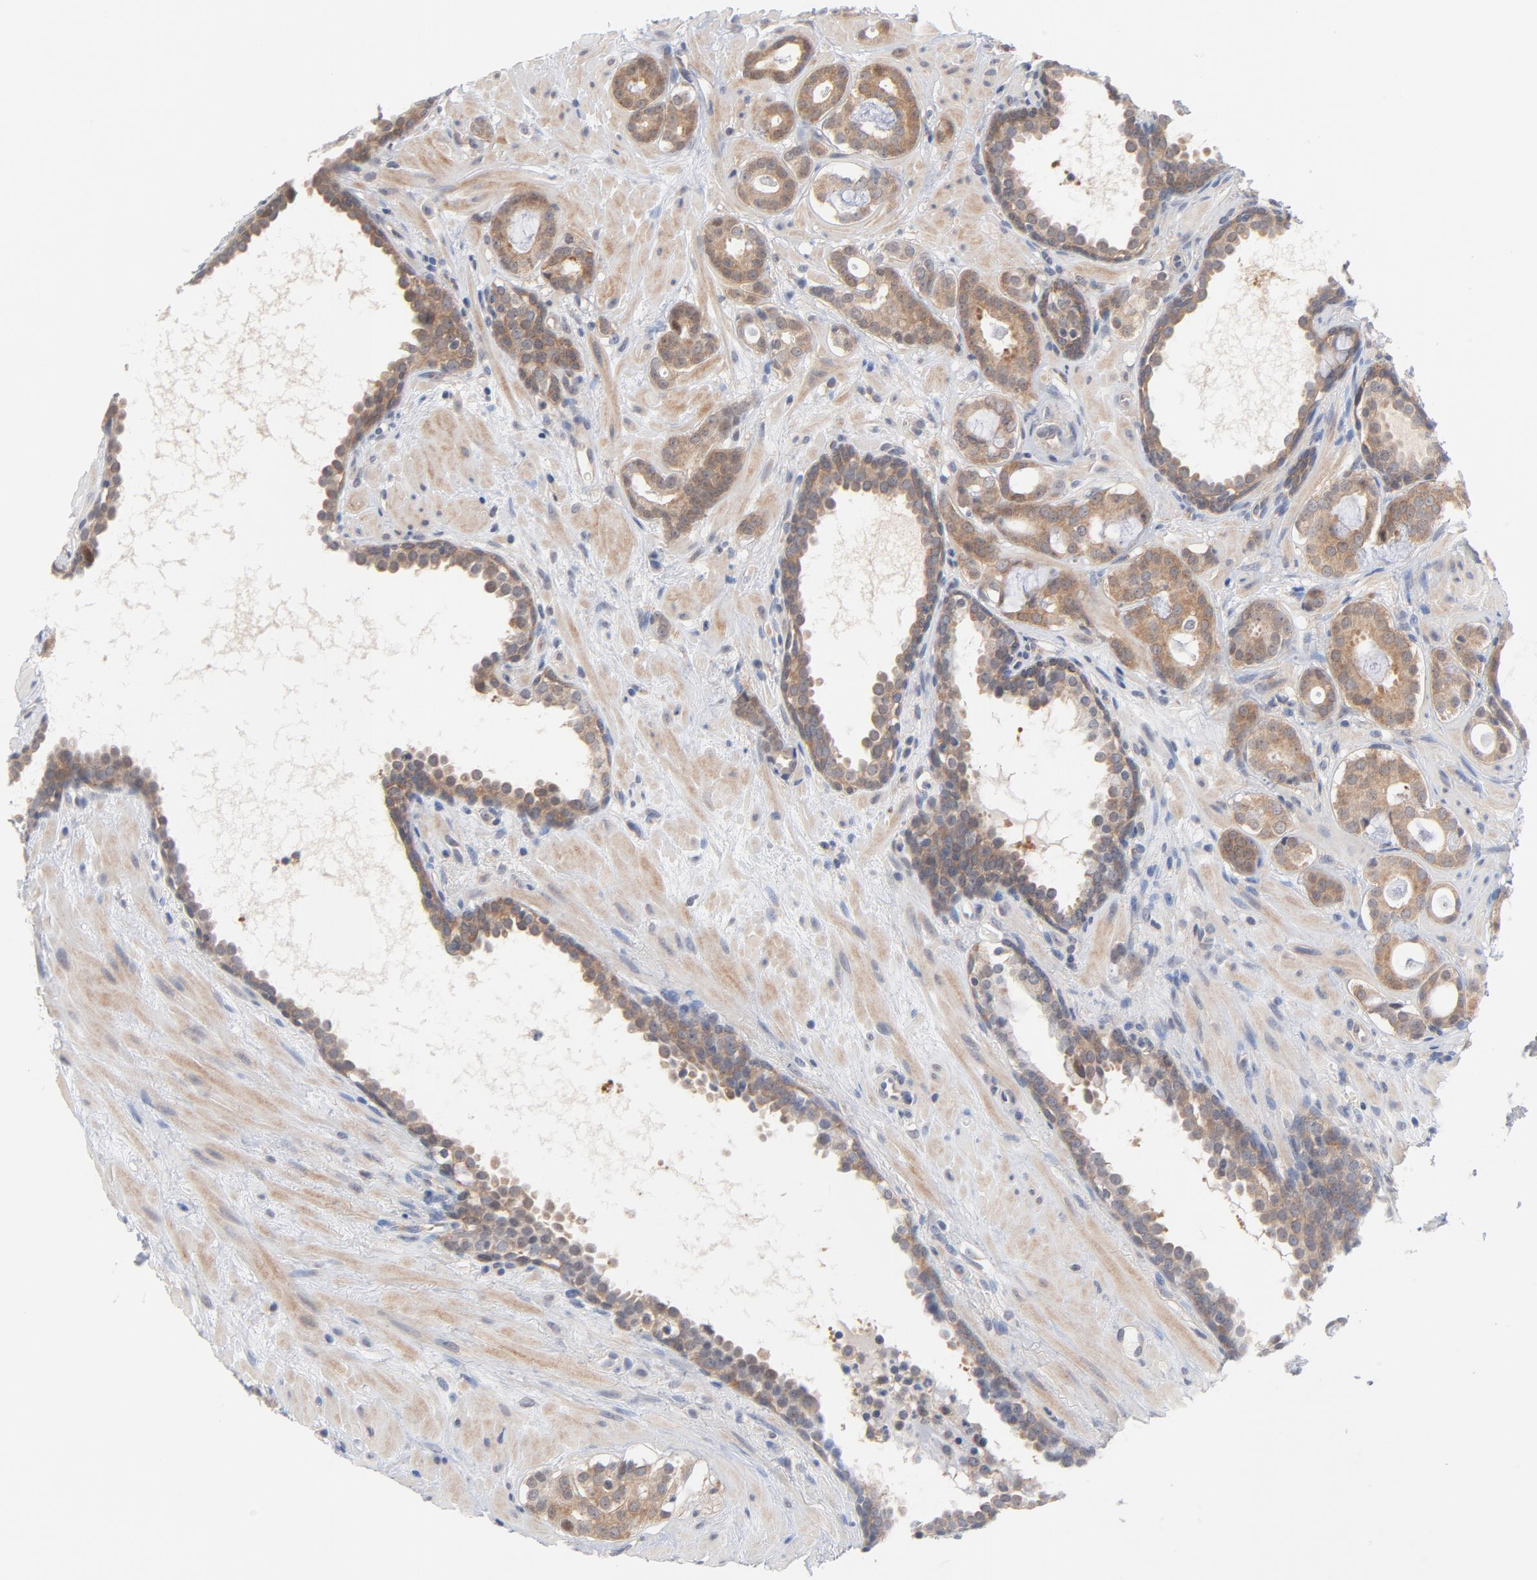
{"staining": {"intensity": "moderate", "quantity": ">75%", "location": "cytoplasmic/membranous"}, "tissue": "prostate cancer", "cell_type": "Tumor cells", "image_type": "cancer", "snomed": [{"axis": "morphology", "description": "Adenocarcinoma, Low grade"}, {"axis": "topography", "description": "Prostate"}], "caption": "IHC staining of prostate cancer (adenocarcinoma (low-grade)), which shows medium levels of moderate cytoplasmic/membranous positivity in about >75% of tumor cells indicating moderate cytoplasmic/membranous protein staining. The staining was performed using DAB (brown) for protein detection and nuclei were counterstained in hematoxylin (blue).", "gene": "UBL4A", "patient": {"sex": "male", "age": 57}}